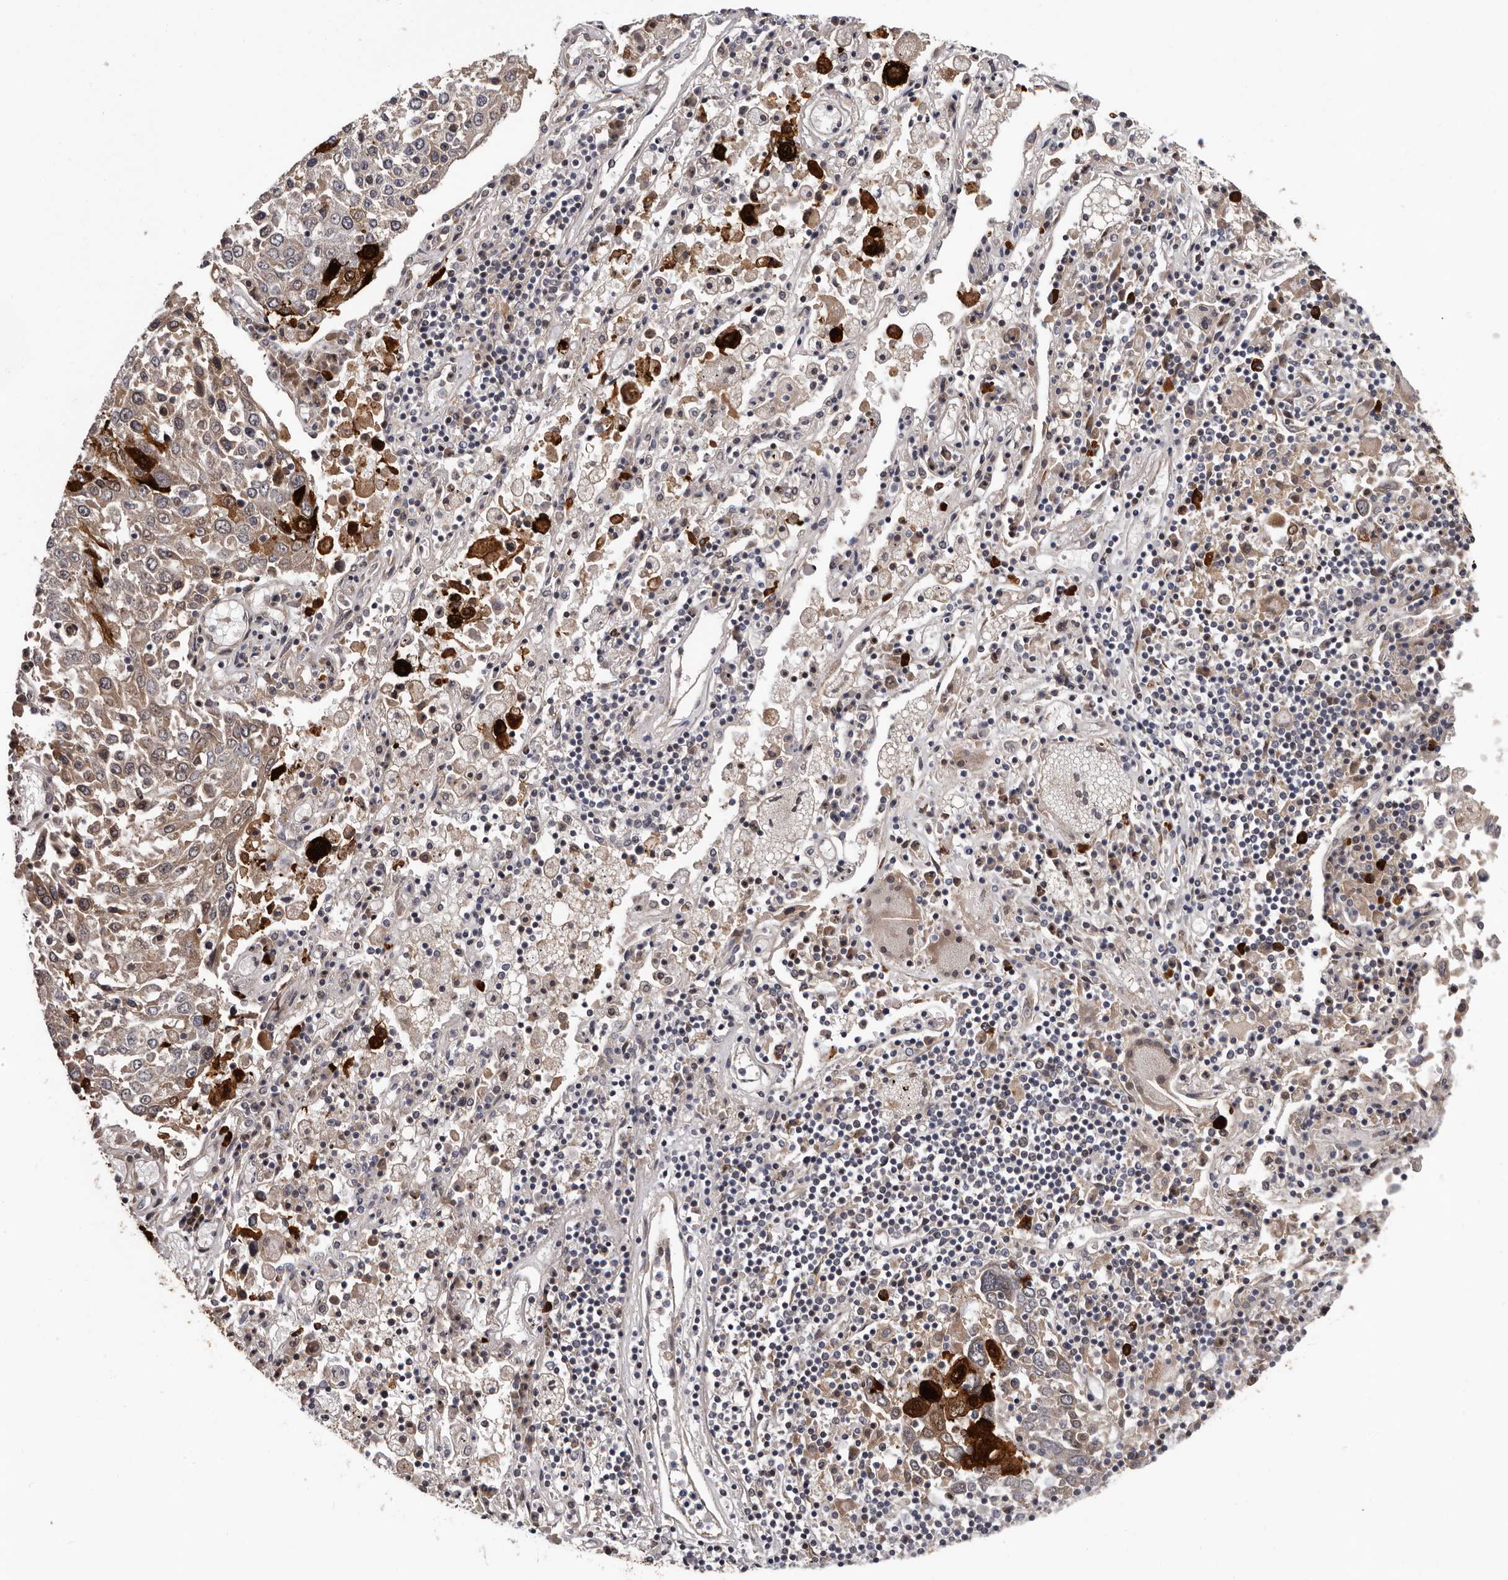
{"staining": {"intensity": "strong", "quantity": "<25%", "location": "cytoplasmic/membranous,nuclear"}, "tissue": "lung cancer", "cell_type": "Tumor cells", "image_type": "cancer", "snomed": [{"axis": "morphology", "description": "Squamous cell carcinoma, NOS"}, {"axis": "topography", "description": "Lung"}], "caption": "Lung cancer stained for a protein shows strong cytoplasmic/membranous and nuclear positivity in tumor cells. The protein is shown in brown color, while the nuclei are stained blue.", "gene": "MED8", "patient": {"sex": "male", "age": 65}}